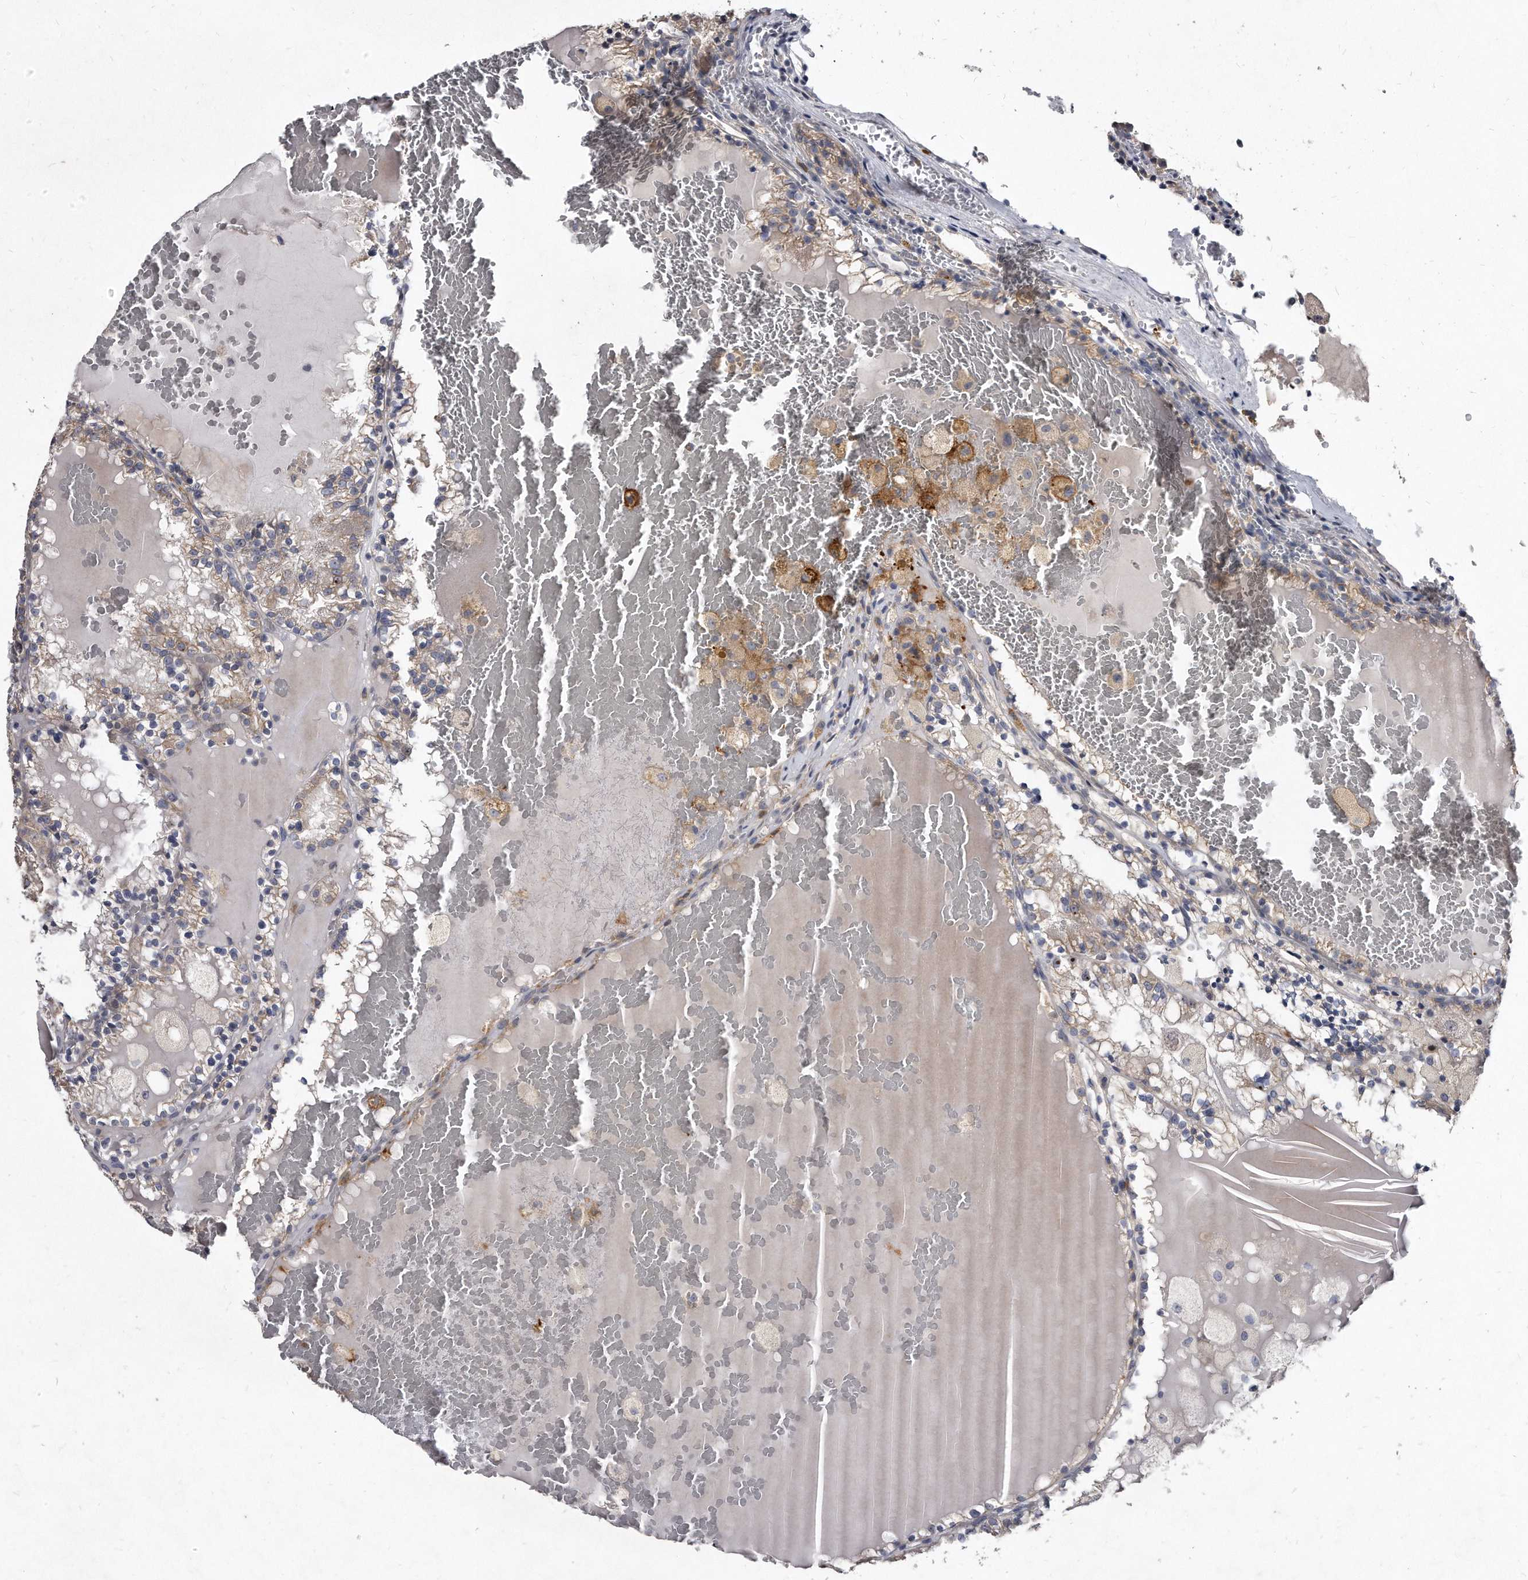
{"staining": {"intensity": "weak", "quantity": "<25%", "location": "cytoplasmic/membranous"}, "tissue": "renal cancer", "cell_type": "Tumor cells", "image_type": "cancer", "snomed": [{"axis": "morphology", "description": "Adenocarcinoma, NOS"}, {"axis": "topography", "description": "Kidney"}], "caption": "A histopathology image of human renal cancer is negative for staining in tumor cells.", "gene": "KLHDC3", "patient": {"sex": "female", "age": 56}}